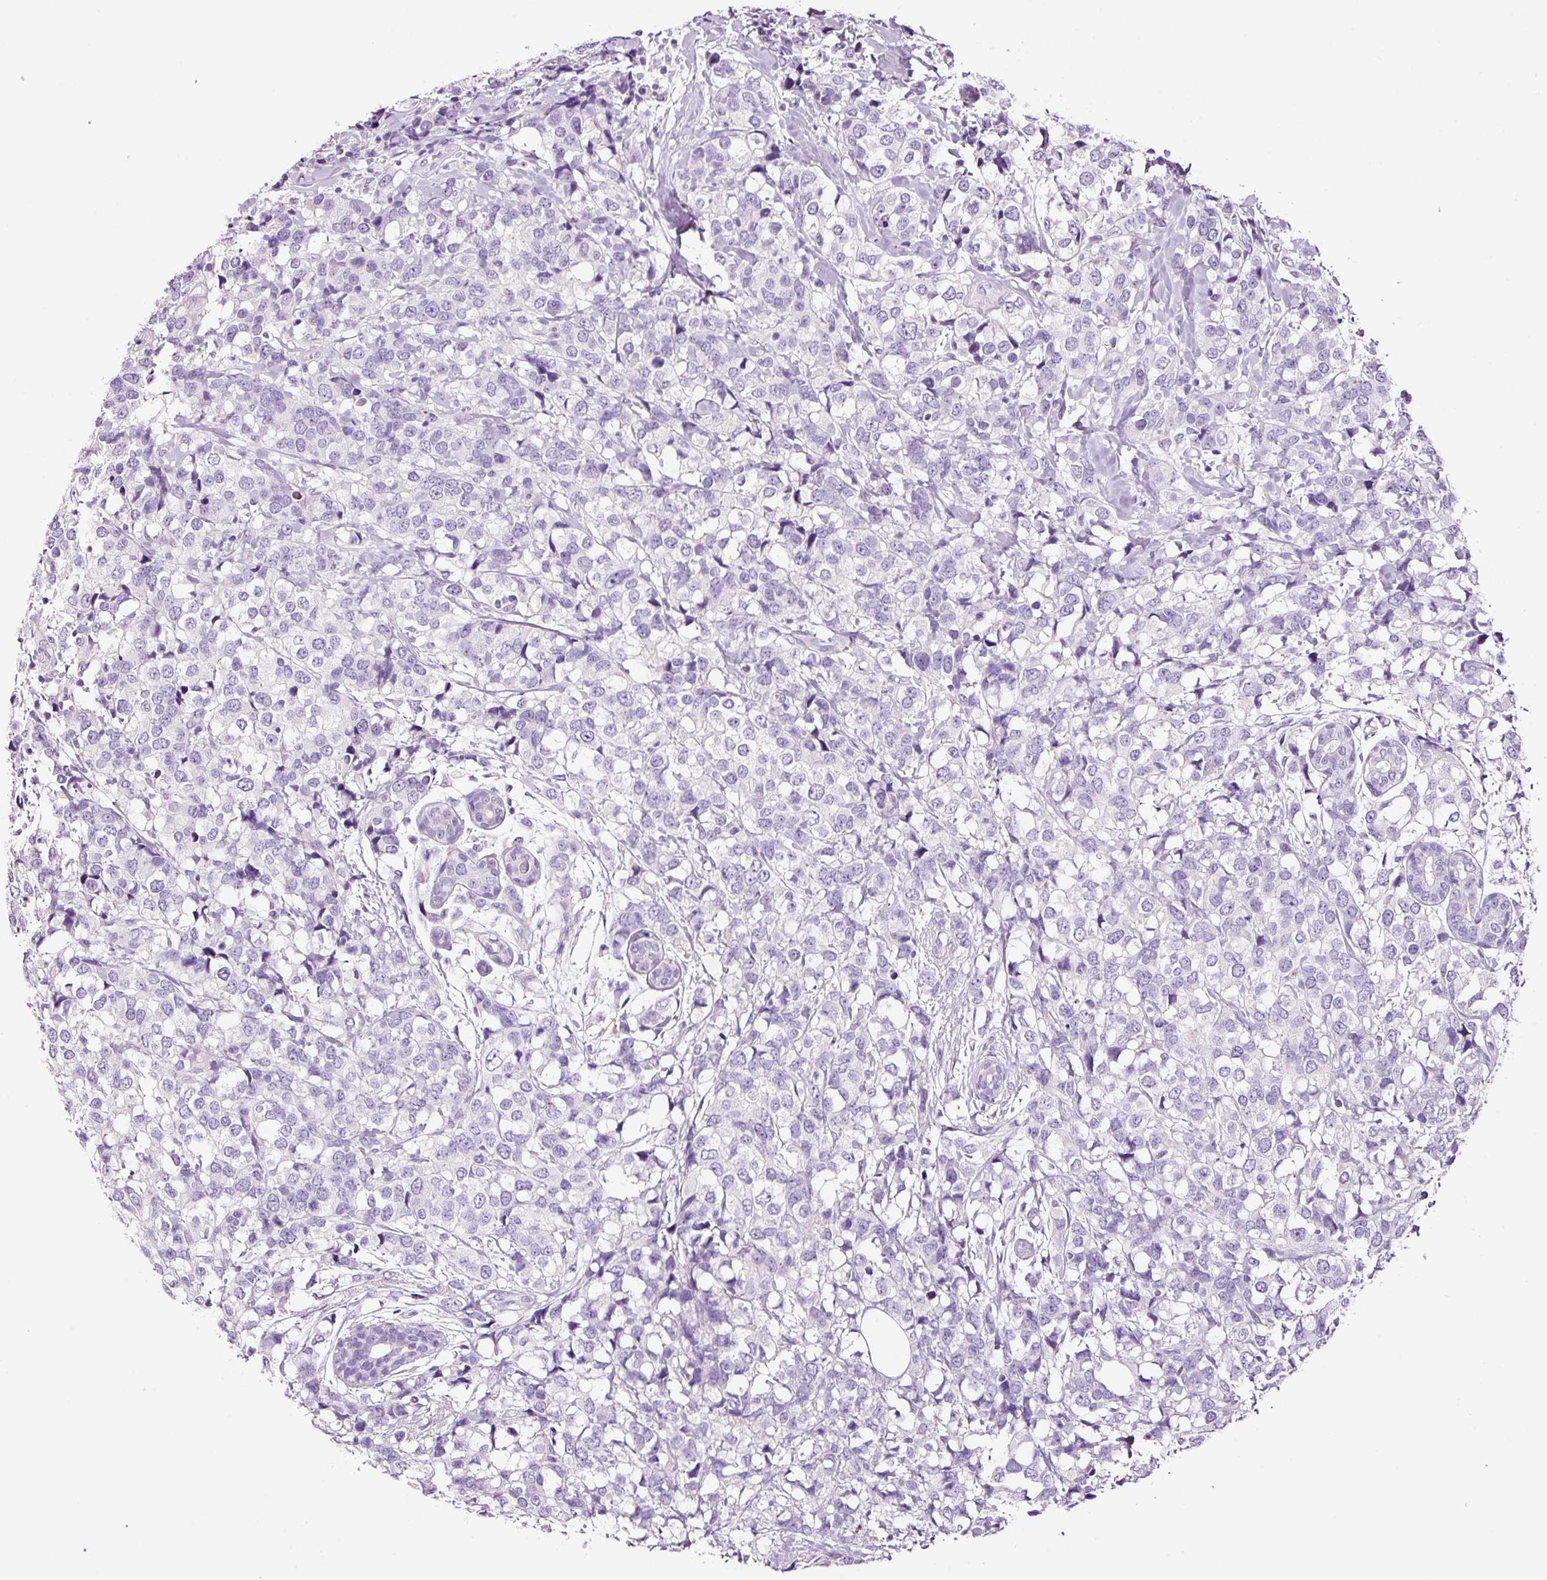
{"staining": {"intensity": "negative", "quantity": "none", "location": "none"}, "tissue": "breast cancer", "cell_type": "Tumor cells", "image_type": "cancer", "snomed": [{"axis": "morphology", "description": "Lobular carcinoma"}, {"axis": "topography", "description": "Breast"}], "caption": "Immunohistochemistry (IHC) micrograph of human breast lobular carcinoma stained for a protein (brown), which shows no expression in tumor cells.", "gene": "PAM", "patient": {"sex": "female", "age": 59}}